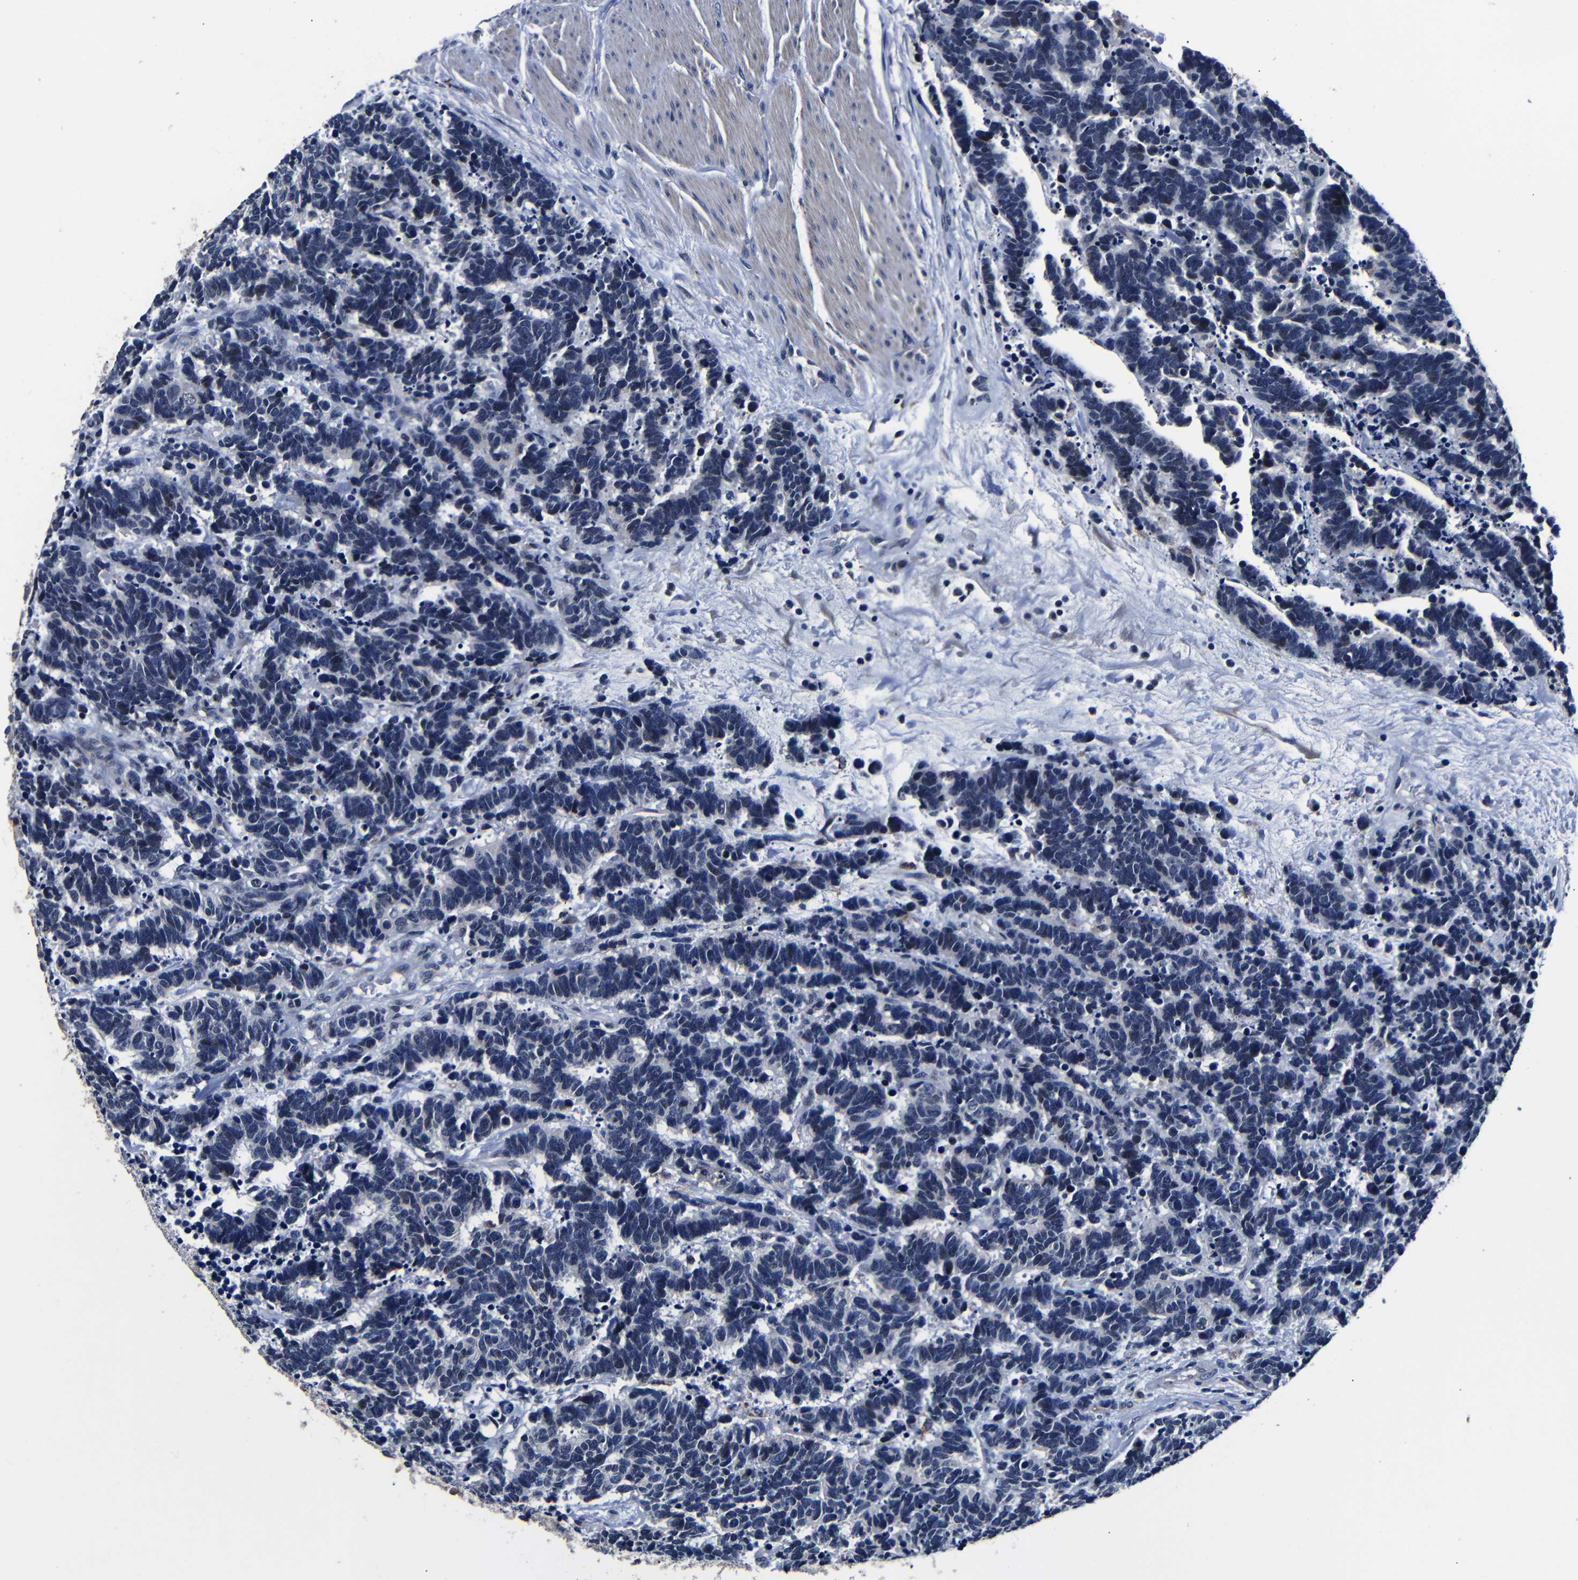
{"staining": {"intensity": "negative", "quantity": "none", "location": "none"}, "tissue": "carcinoid", "cell_type": "Tumor cells", "image_type": "cancer", "snomed": [{"axis": "morphology", "description": "Carcinoma, NOS"}, {"axis": "morphology", "description": "Carcinoid, malignant, NOS"}, {"axis": "topography", "description": "Urinary bladder"}], "caption": "The micrograph displays no staining of tumor cells in carcinoid (malignant).", "gene": "DEPP1", "patient": {"sex": "male", "age": 57}}